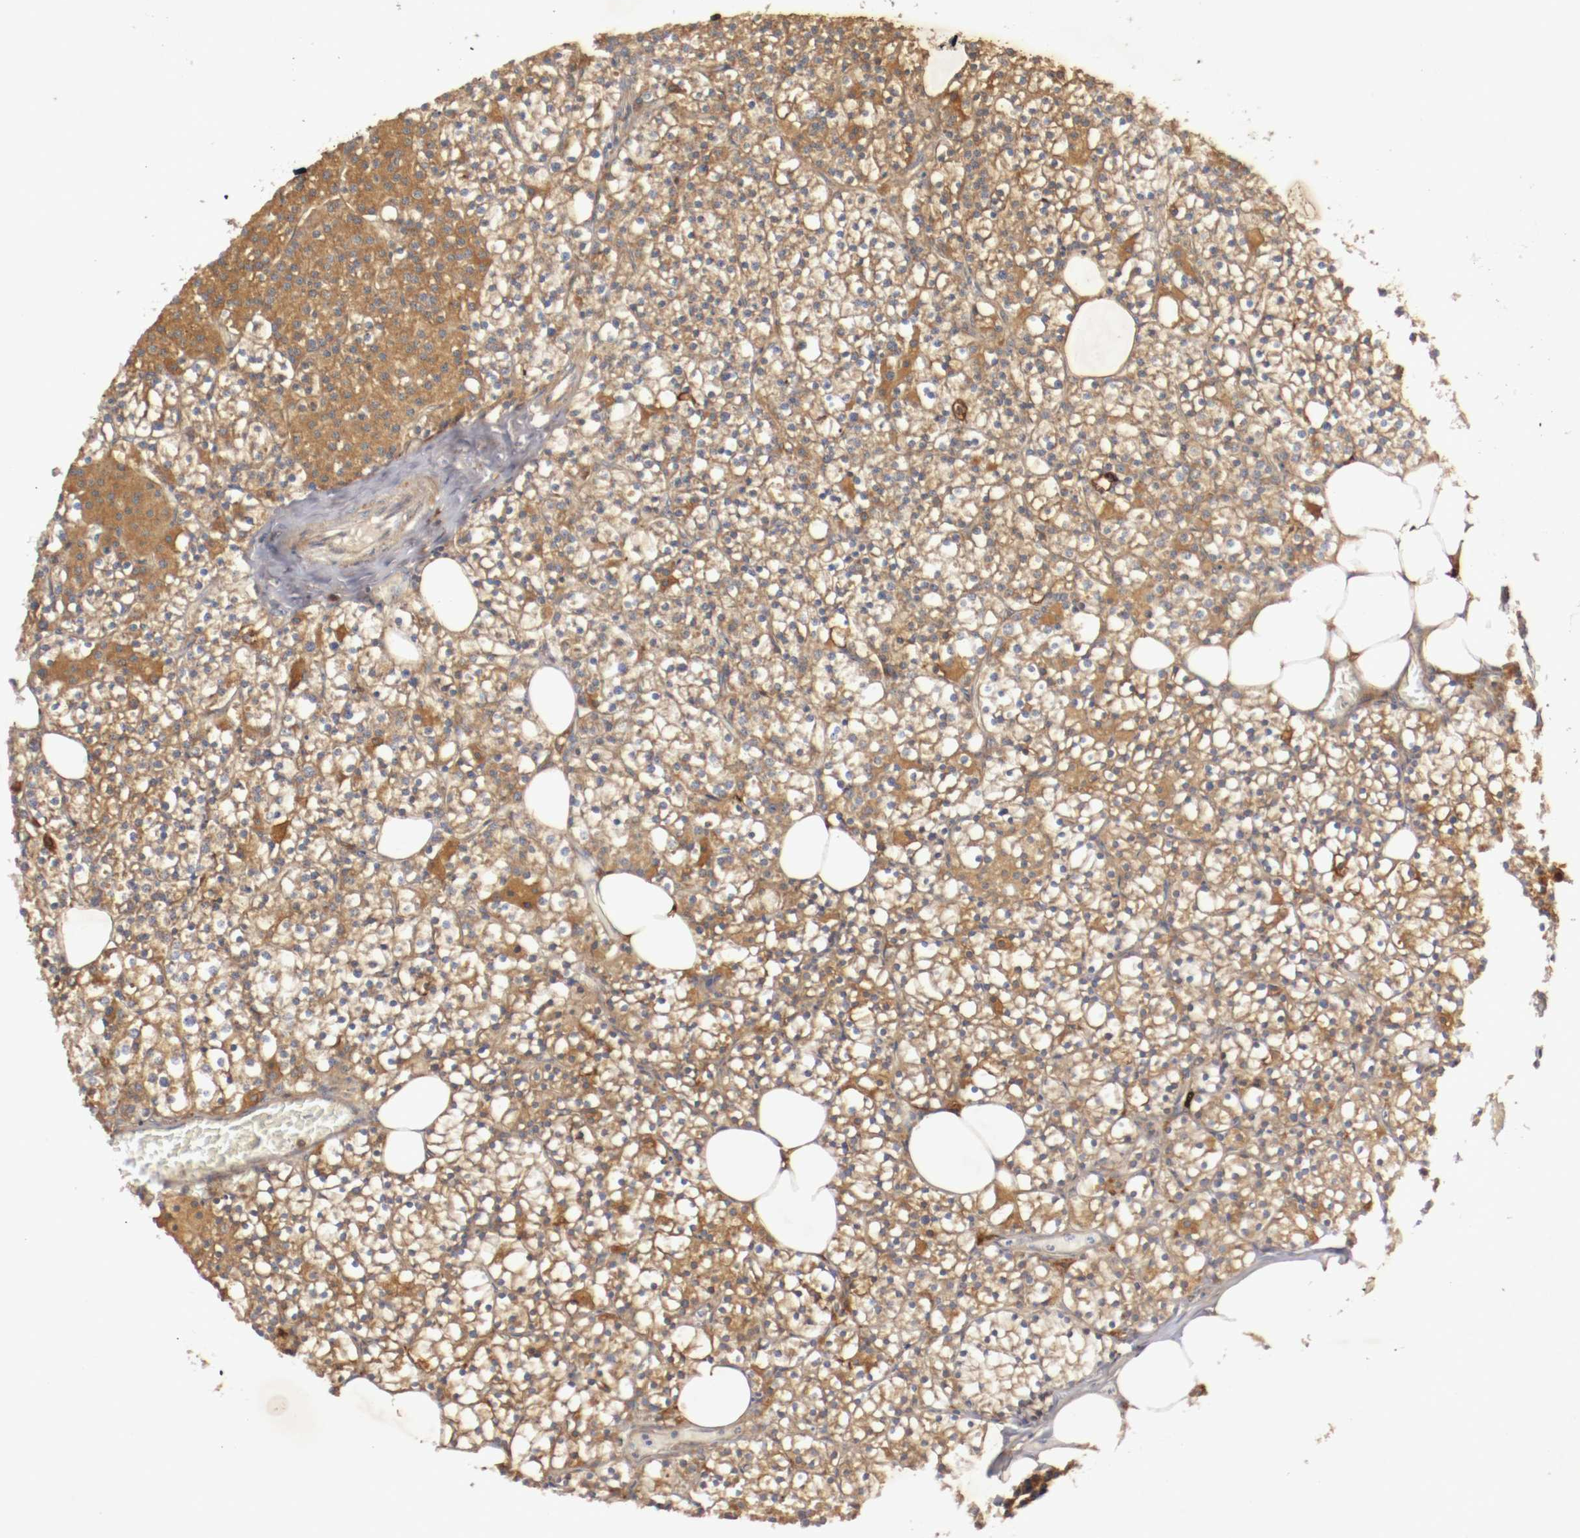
{"staining": {"intensity": "strong", "quantity": ">75%", "location": "cytoplasmic/membranous"}, "tissue": "parathyroid gland", "cell_type": "Glandular cells", "image_type": "normal", "snomed": [{"axis": "morphology", "description": "Normal tissue, NOS"}, {"axis": "topography", "description": "Parathyroid gland"}], "caption": "Brown immunohistochemical staining in benign human parathyroid gland demonstrates strong cytoplasmic/membranous staining in approximately >75% of glandular cells.", "gene": "VEZT", "patient": {"sex": "female", "age": 63}}